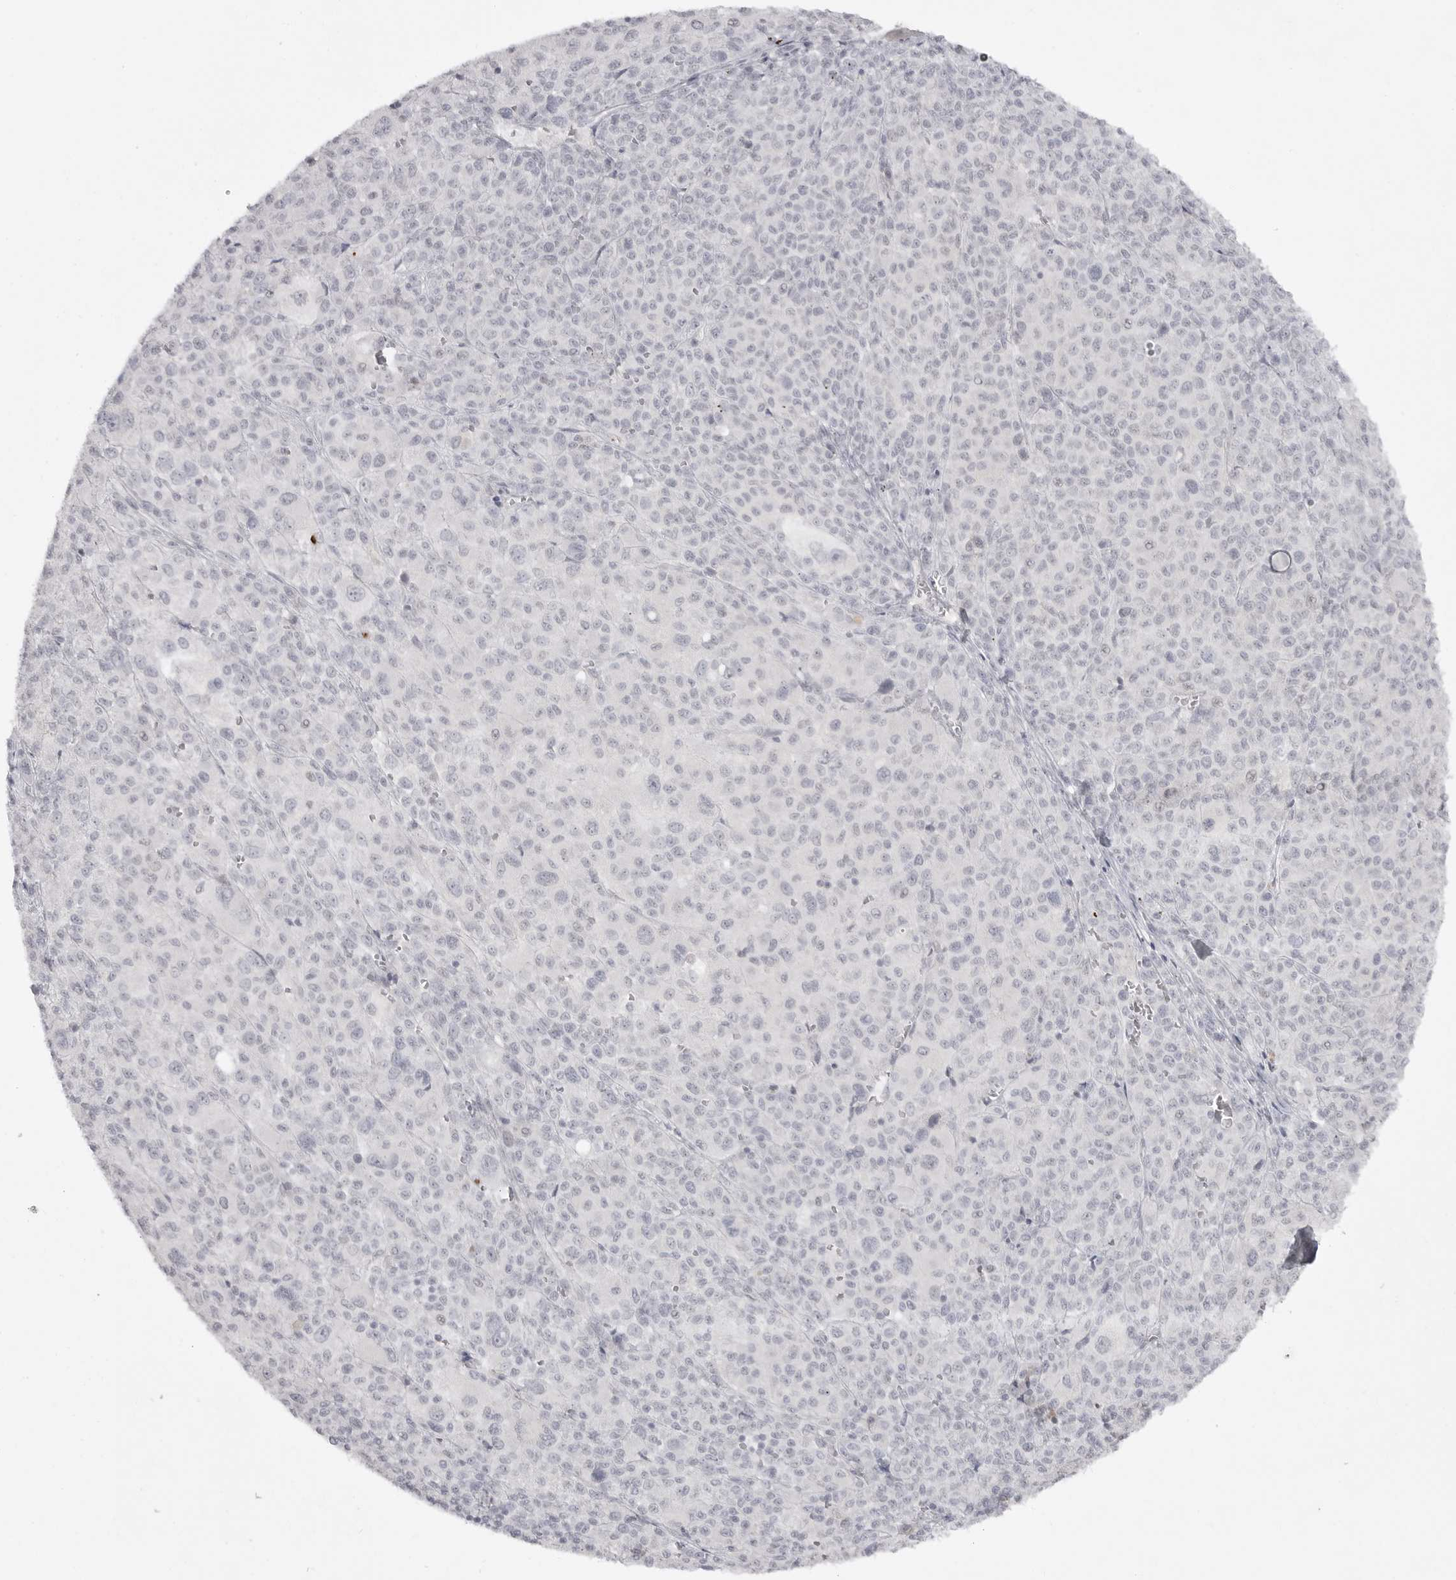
{"staining": {"intensity": "negative", "quantity": "none", "location": "none"}, "tissue": "melanoma", "cell_type": "Tumor cells", "image_type": "cancer", "snomed": [{"axis": "morphology", "description": "Malignant melanoma, Metastatic site"}, {"axis": "topography", "description": "Skin"}], "caption": "IHC photomicrograph of human melanoma stained for a protein (brown), which reveals no positivity in tumor cells.", "gene": "TCTN3", "patient": {"sex": "female", "age": 74}}